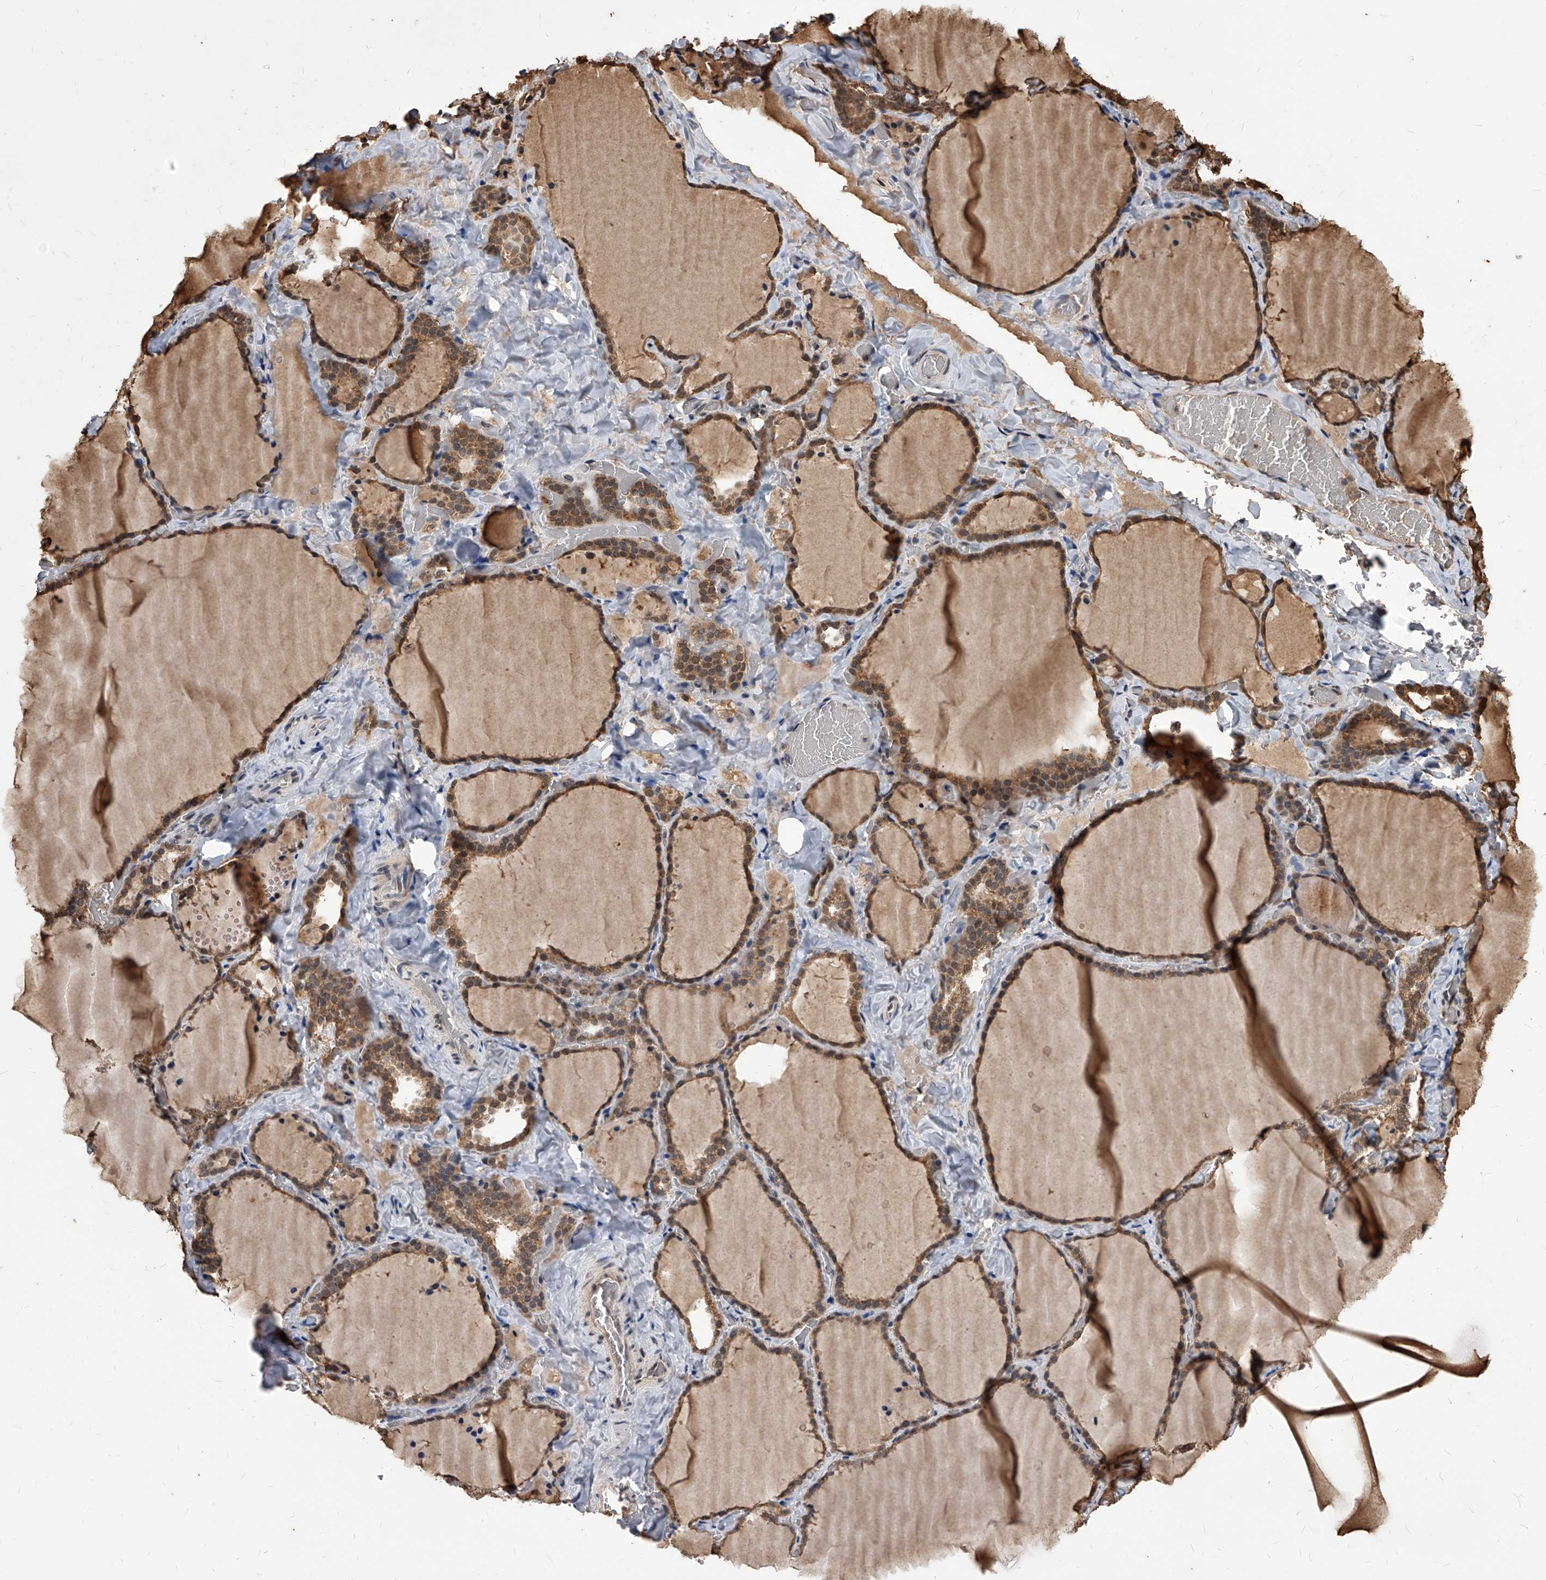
{"staining": {"intensity": "moderate", "quantity": ">75%", "location": "cytoplasmic/membranous"}, "tissue": "thyroid gland", "cell_type": "Glandular cells", "image_type": "normal", "snomed": [{"axis": "morphology", "description": "Normal tissue, NOS"}, {"axis": "topography", "description": "Thyroid gland"}], "caption": "A photomicrograph of thyroid gland stained for a protein displays moderate cytoplasmic/membranous brown staining in glandular cells.", "gene": "ID1", "patient": {"sex": "female", "age": 22}}